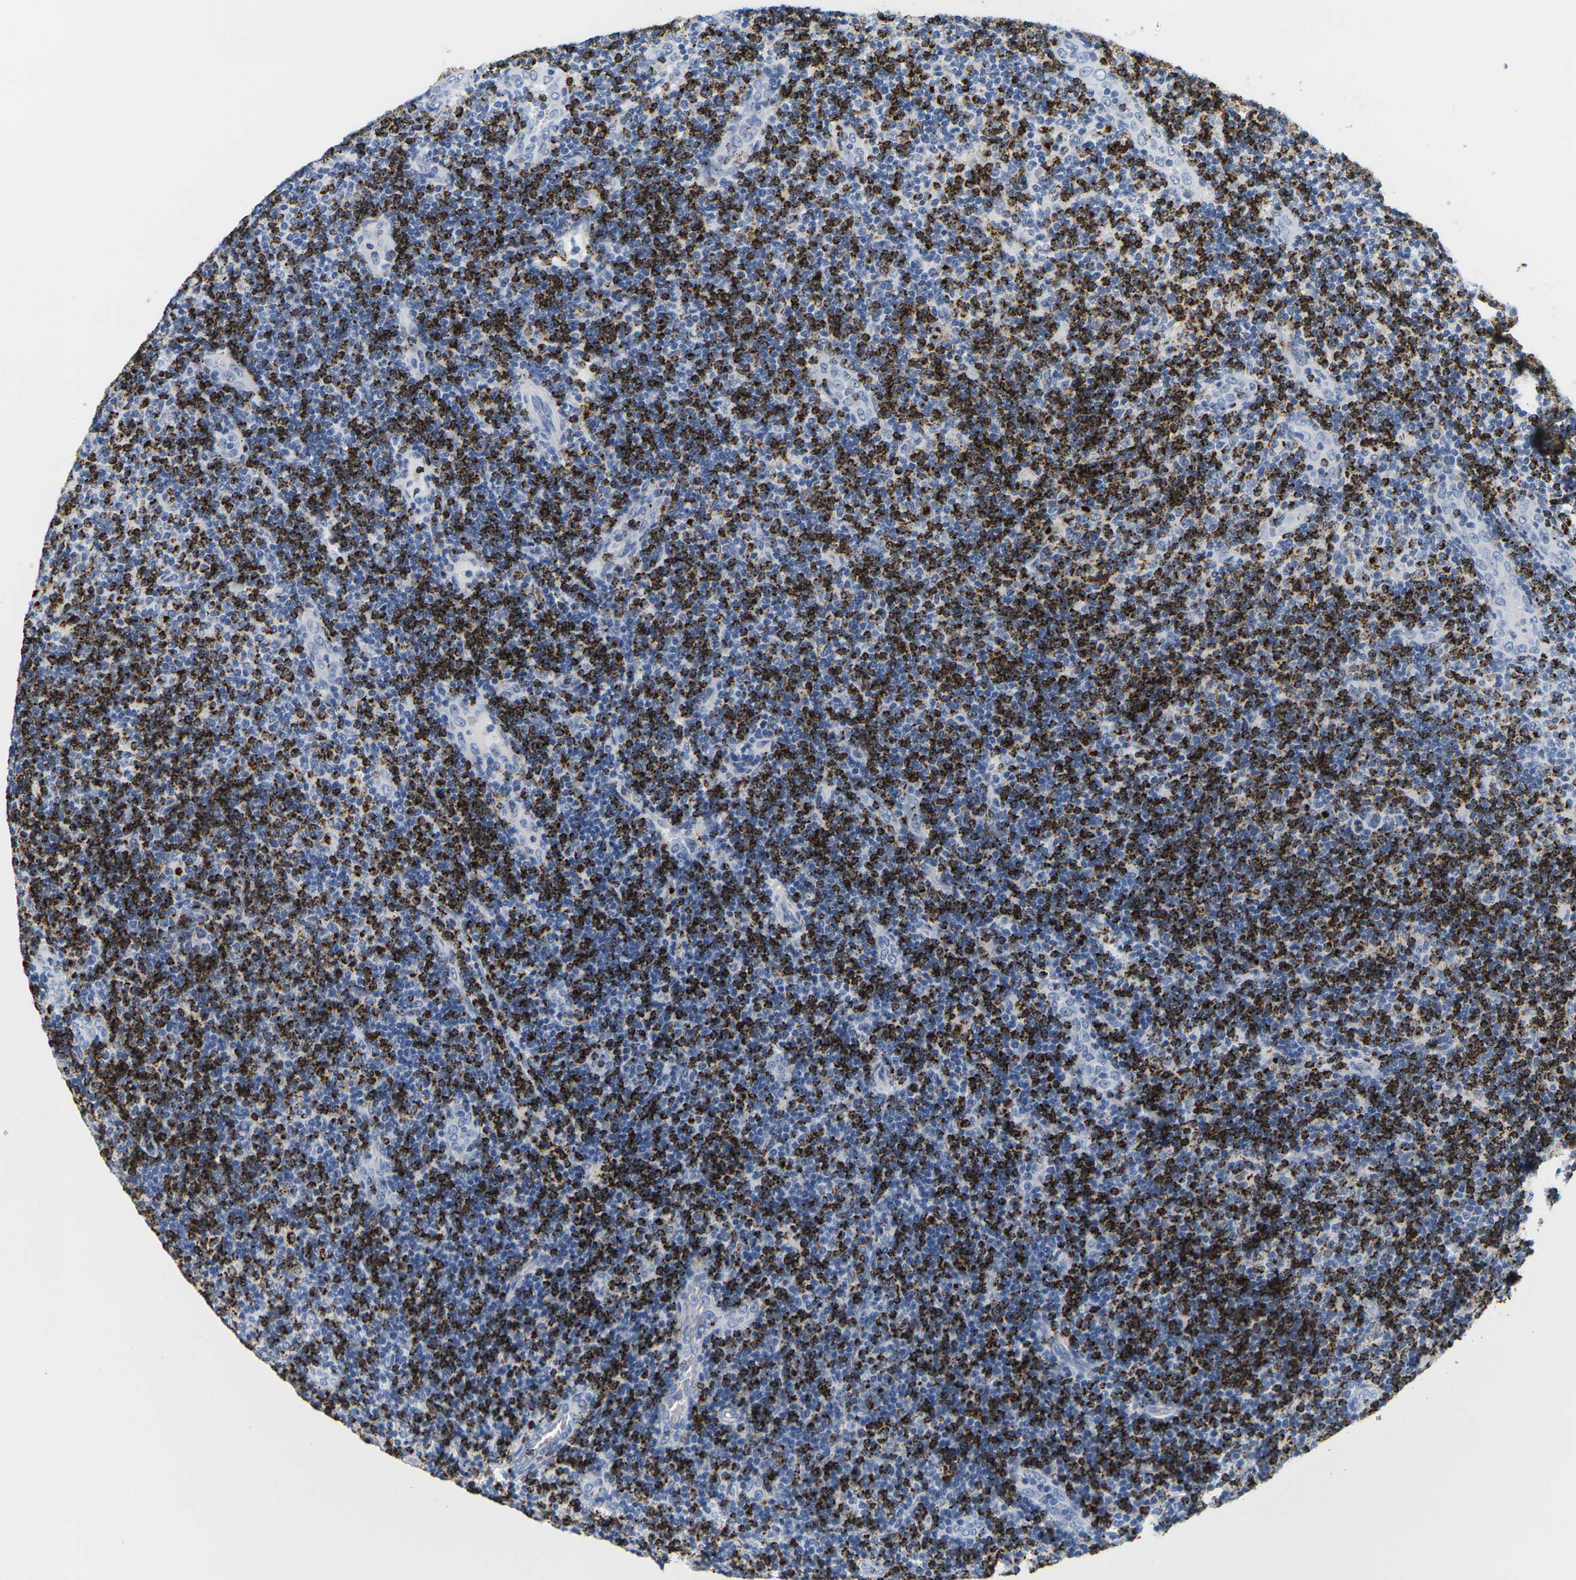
{"staining": {"intensity": "strong", "quantity": ">75%", "location": "cytoplasmic/membranous"}, "tissue": "lymphoma", "cell_type": "Tumor cells", "image_type": "cancer", "snomed": [{"axis": "morphology", "description": "Malignant lymphoma, non-Hodgkin's type, Low grade"}, {"axis": "topography", "description": "Lymph node"}], "caption": "A histopathology image of human malignant lymphoma, non-Hodgkin's type (low-grade) stained for a protein demonstrates strong cytoplasmic/membranous brown staining in tumor cells.", "gene": "HLA-DOB", "patient": {"sex": "male", "age": 83}}